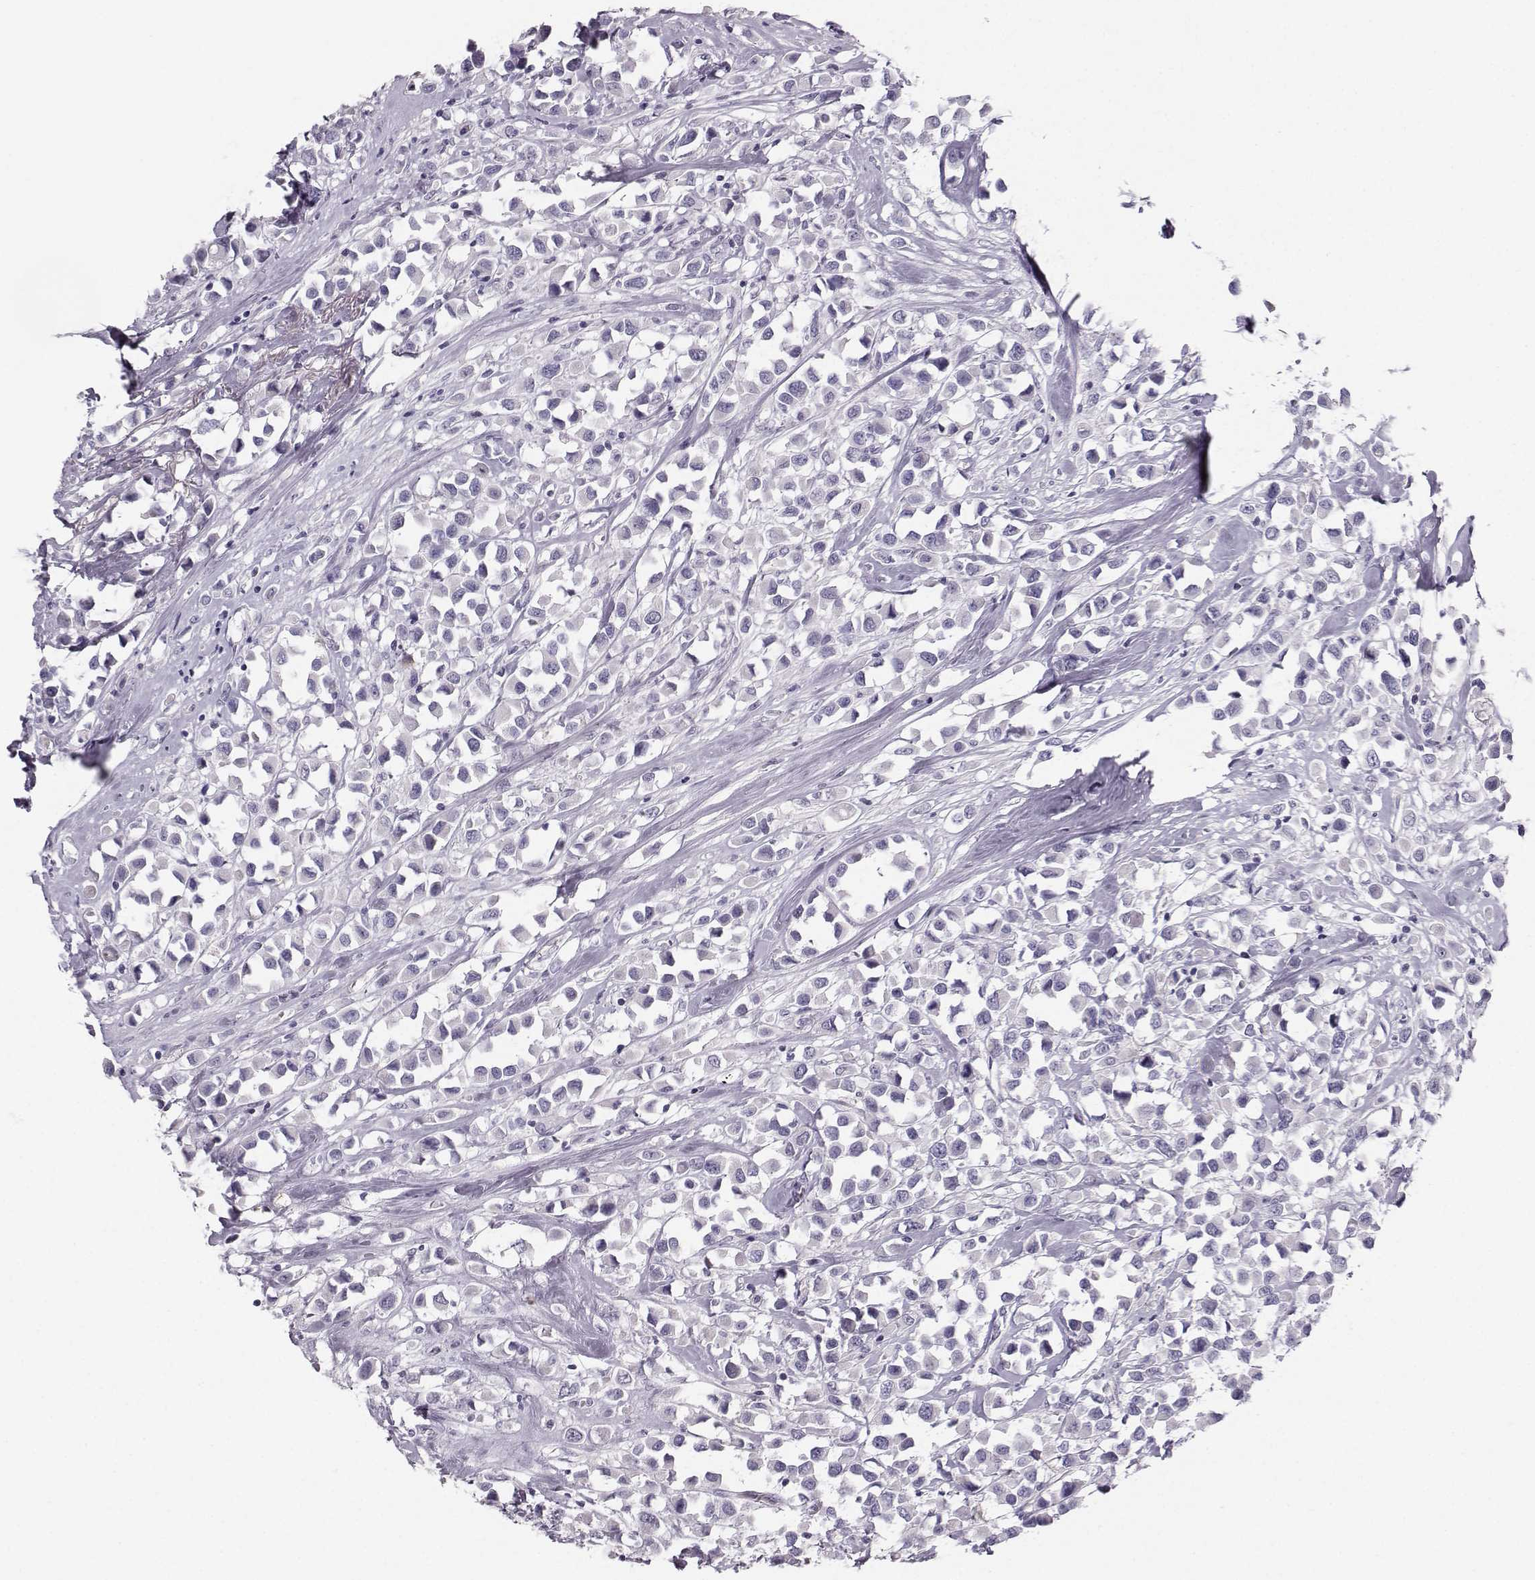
{"staining": {"intensity": "negative", "quantity": "none", "location": "none"}, "tissue": "breast cancer", "cell_type": "Tumor cells", "image_type": "cancer", "snomed": [{"axis": "morphology", "description": "Duct carcinoma"}, {"axis": "topography", "description": "Breast"}], "caption": "Micrograph shows no protein positivity in tumor cells of breast cancer (intraductal carcinoma) tissue.", "gene": "CASR", "patient": {"sex": "female", "age": 61}}